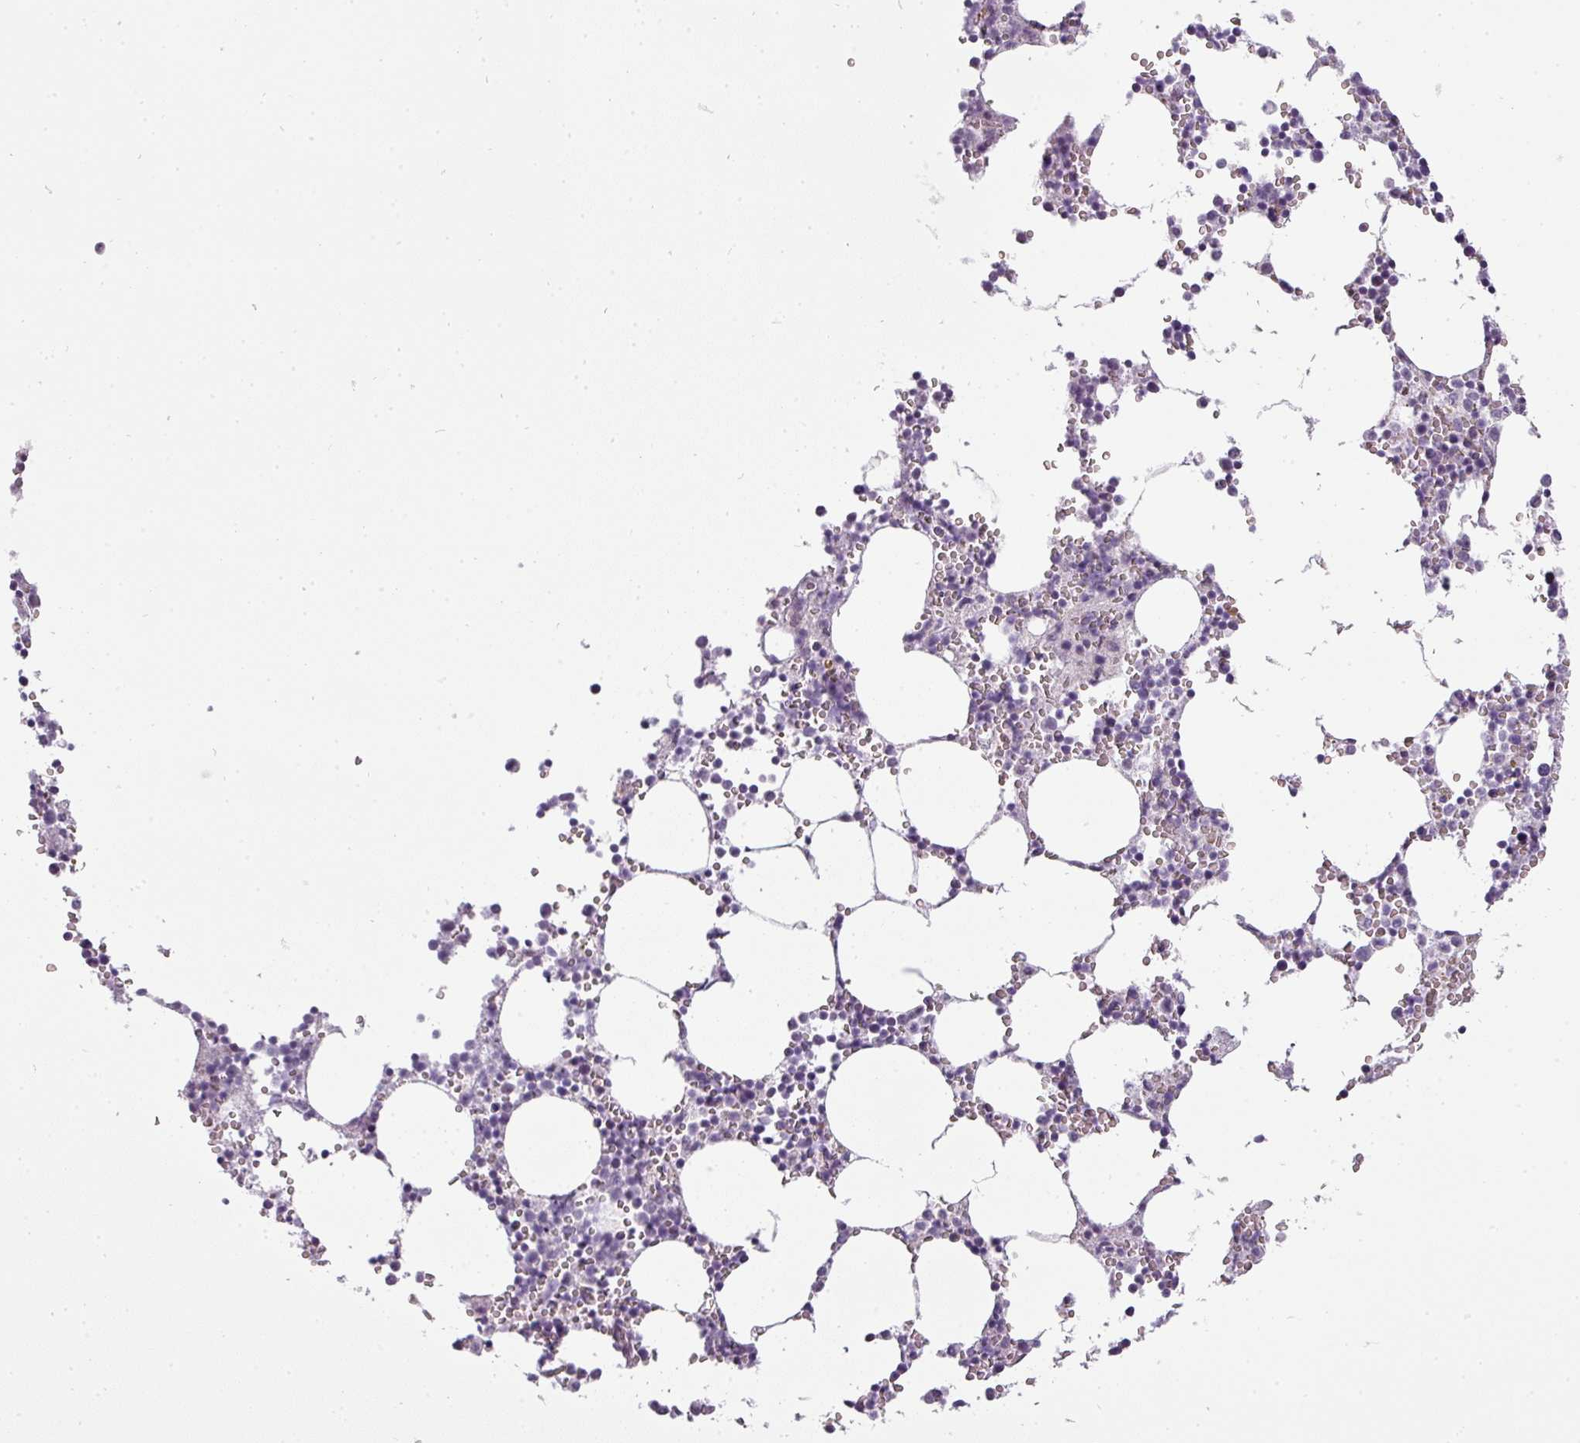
{"staining": {"intensity": "negative", "quantity": "none", "location": "none"}, "tissue": "bone marrow", "cell_type": "Hematopoietic cells", "image_type": "normal", "snomed": [{"axis": "morphology", "description": "Normal tissue, NOS"}, {"axis": "topography", "description": "Bone marrow"}], "caption": "A histopathology image of human bone marrow is negative for staining in hematopoietic cells.", "gene": "CHRDL1", "patient": {"sex": "female", "age": 64}}